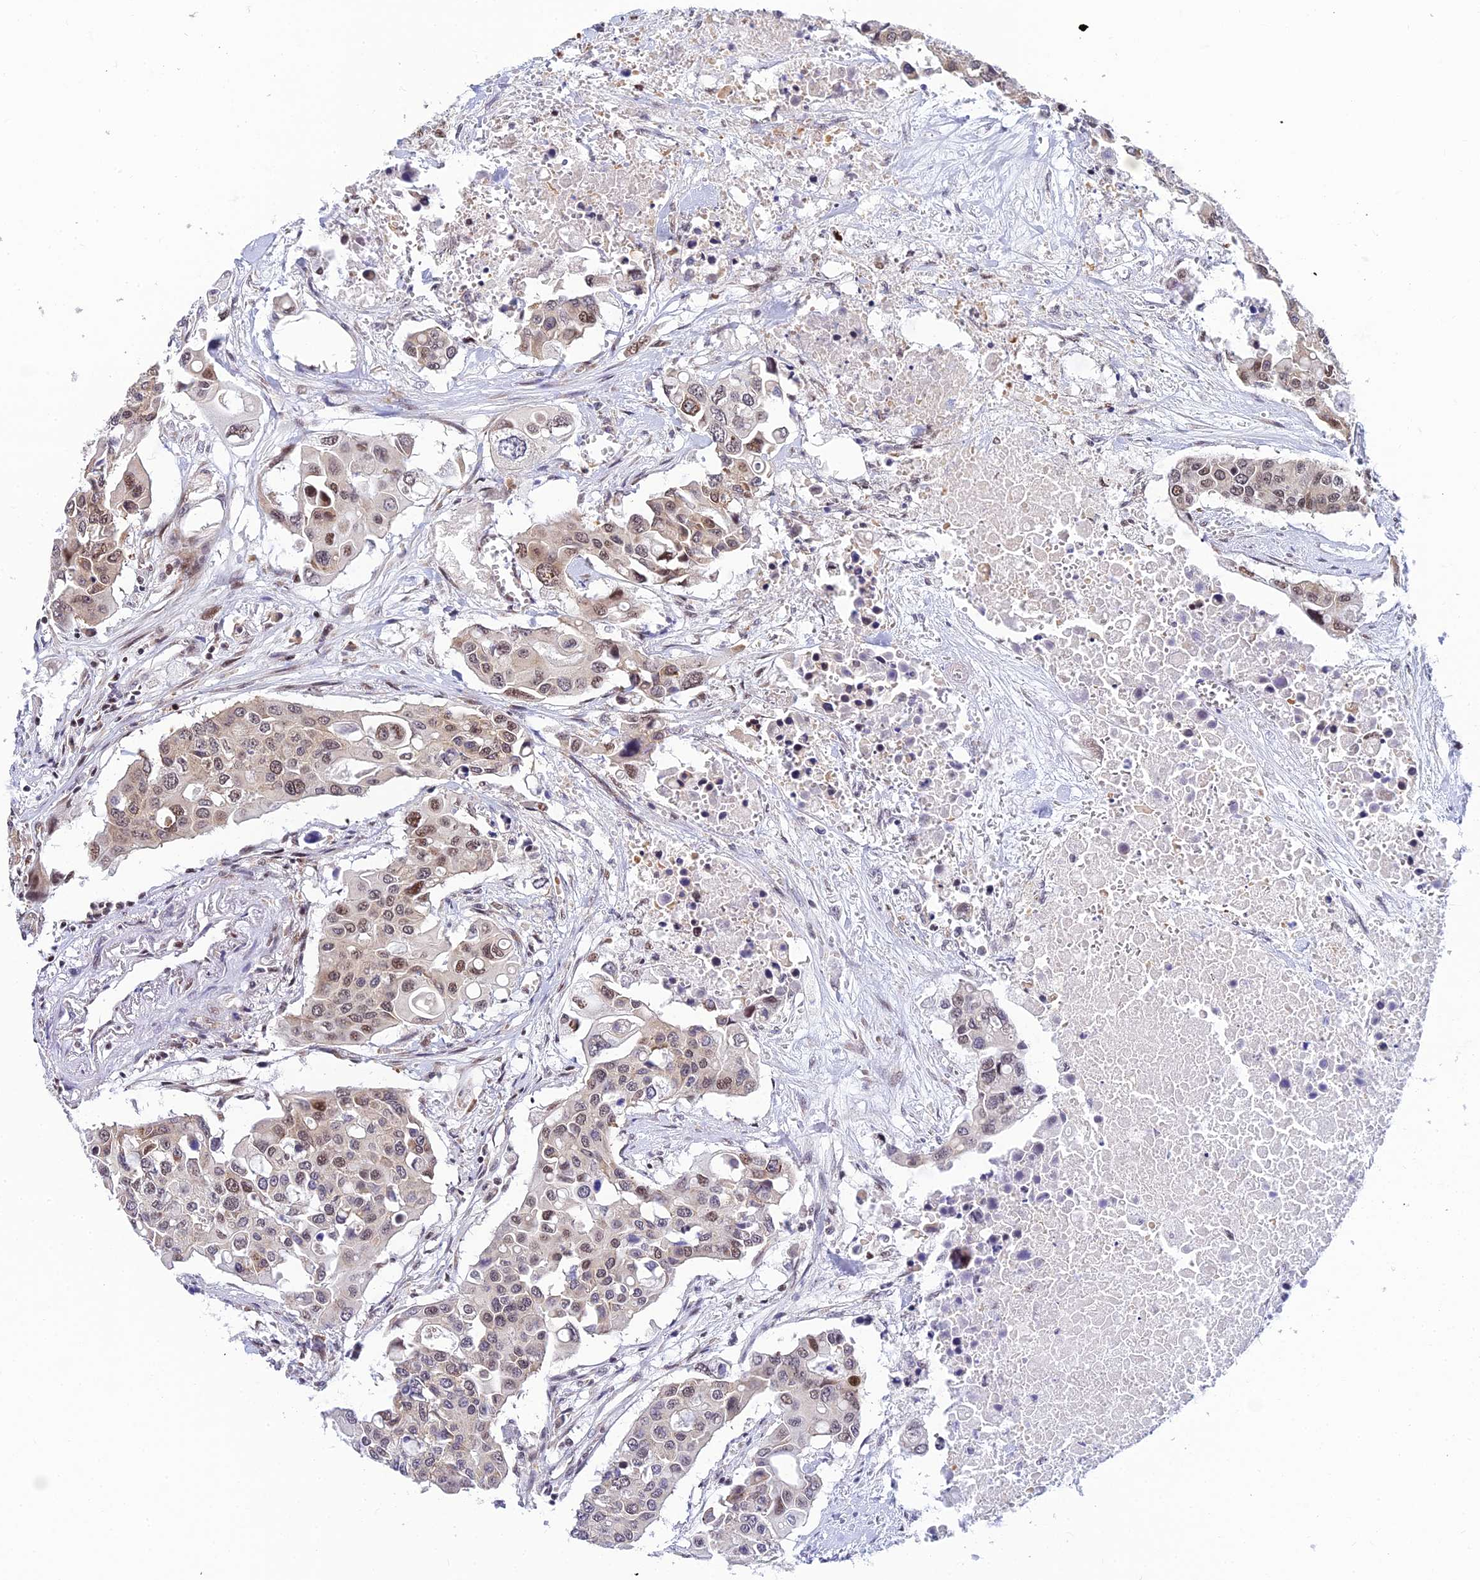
{"staining": {"intensity": "moderate", "quantity": "<25%", "location": "nuclear"}, "tissue": "colorectal cancer", "cell_type": "Tumor cells", "image_type": "cancer", "snomed": [{"axis": "morphology", "description": "Adenocarcinoma, NOS"}, {"axis": "topography", "description": "Colon"}], "caption": "Immunohistochemical staining of colorectal adenocarcinoma reveals low levels of moderate nuclear protein staining in about <25% of tumor cells.", "gene": "USP22", "patient": {"sex": "male", "age": 77}}